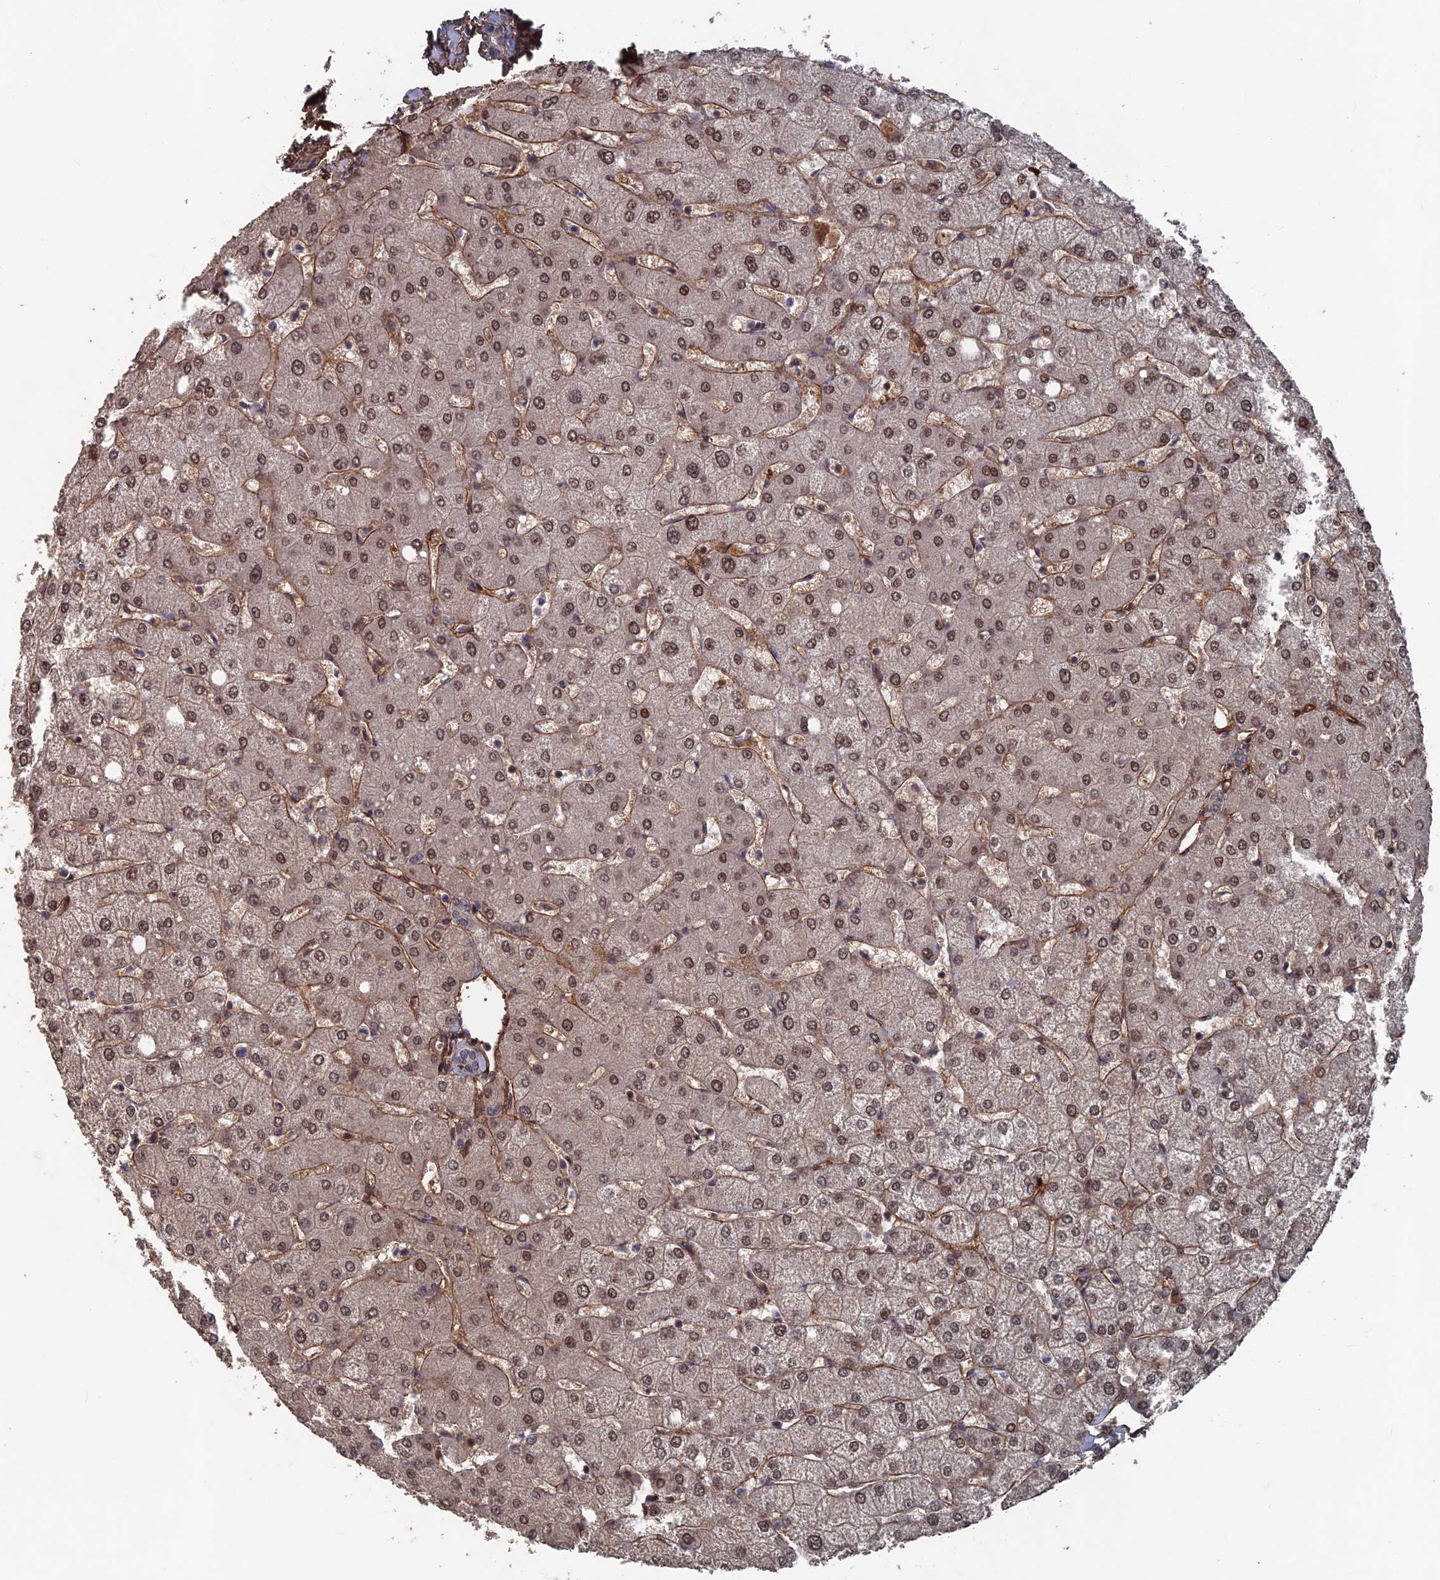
{"staining": {"intensity": "negative", "quantity": "none", "location": "none"}, "tissue": "liver", "cell_type": "Cholangiocytes", "image_type": "normal", "snomed": [{"axis": "morphology", "description": "Normal tissue, NOS"}, {"axis": "topography", "description": "Liver"}], "caption": "Cholangiocytes show no significant protein positivity in normal liver. (DAB (3,3'-diaminobenzidine) immunohistochemistry (IHC) visualized using brightfield microscopy, high magnification).", "gene": "SH3D21", "patient": {"sex": "female", "age": 54}}